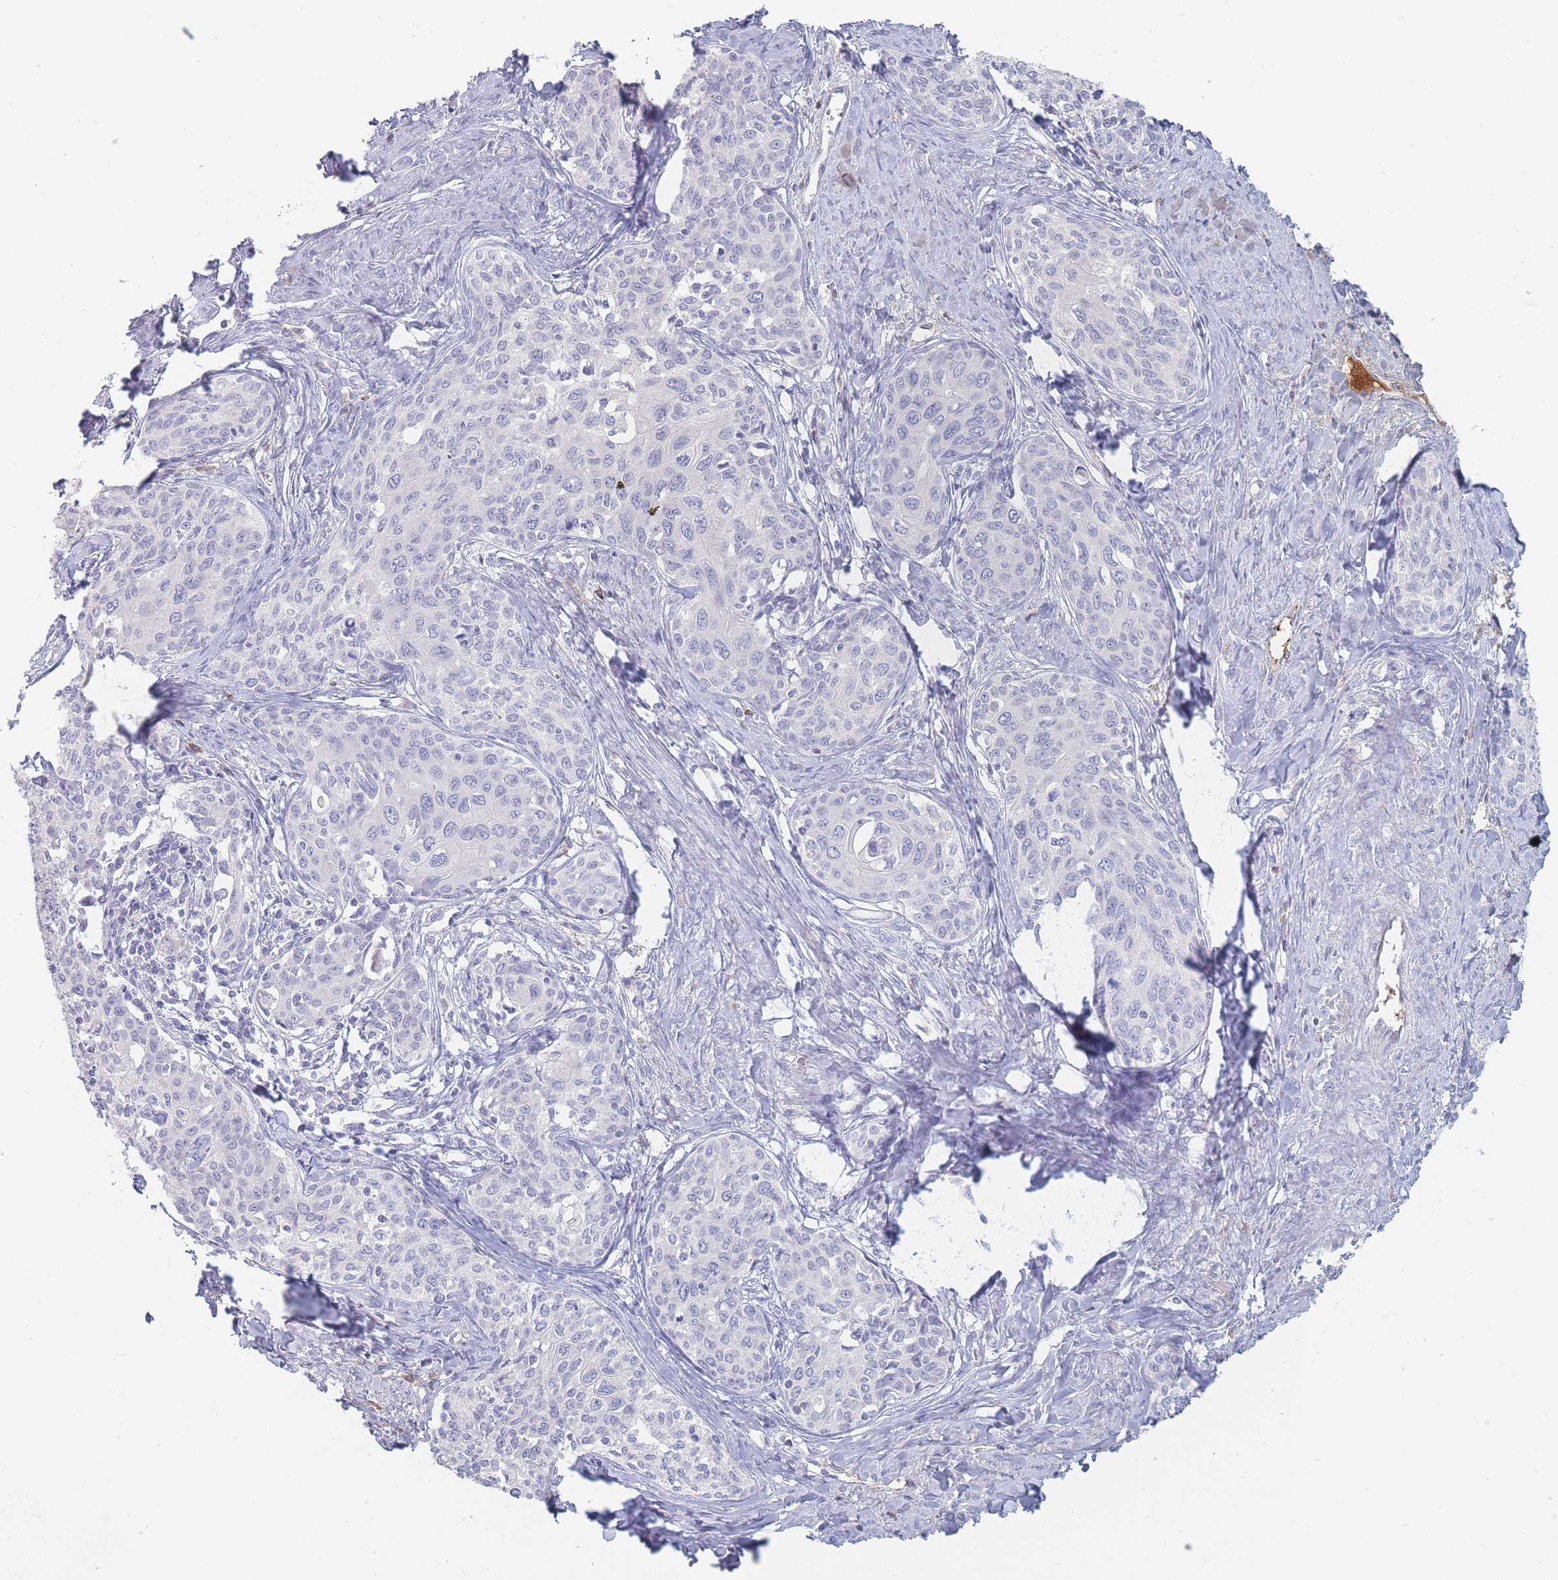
{"staining": {"intensity": "negative", "quantity": "none", "location": "none"}, "tissue": "cervical cancer", "cell_type": "Tumor cells", "image_type": "cancer", "snomed": [{"axis": "morphology", "description": "Squamous cell carcinoma, NOS"}, {"axis": "morphology", "description": "Adenocarcinoma, NOS"}, {"axis": "topography", "description": "Cervix"}], "caption": "Tumor cells are negative for brown protein staining in cervical cancer (adenocarcinoma).", "gene": "PRG4", "patient": {"sex": "female", "age": 52}}